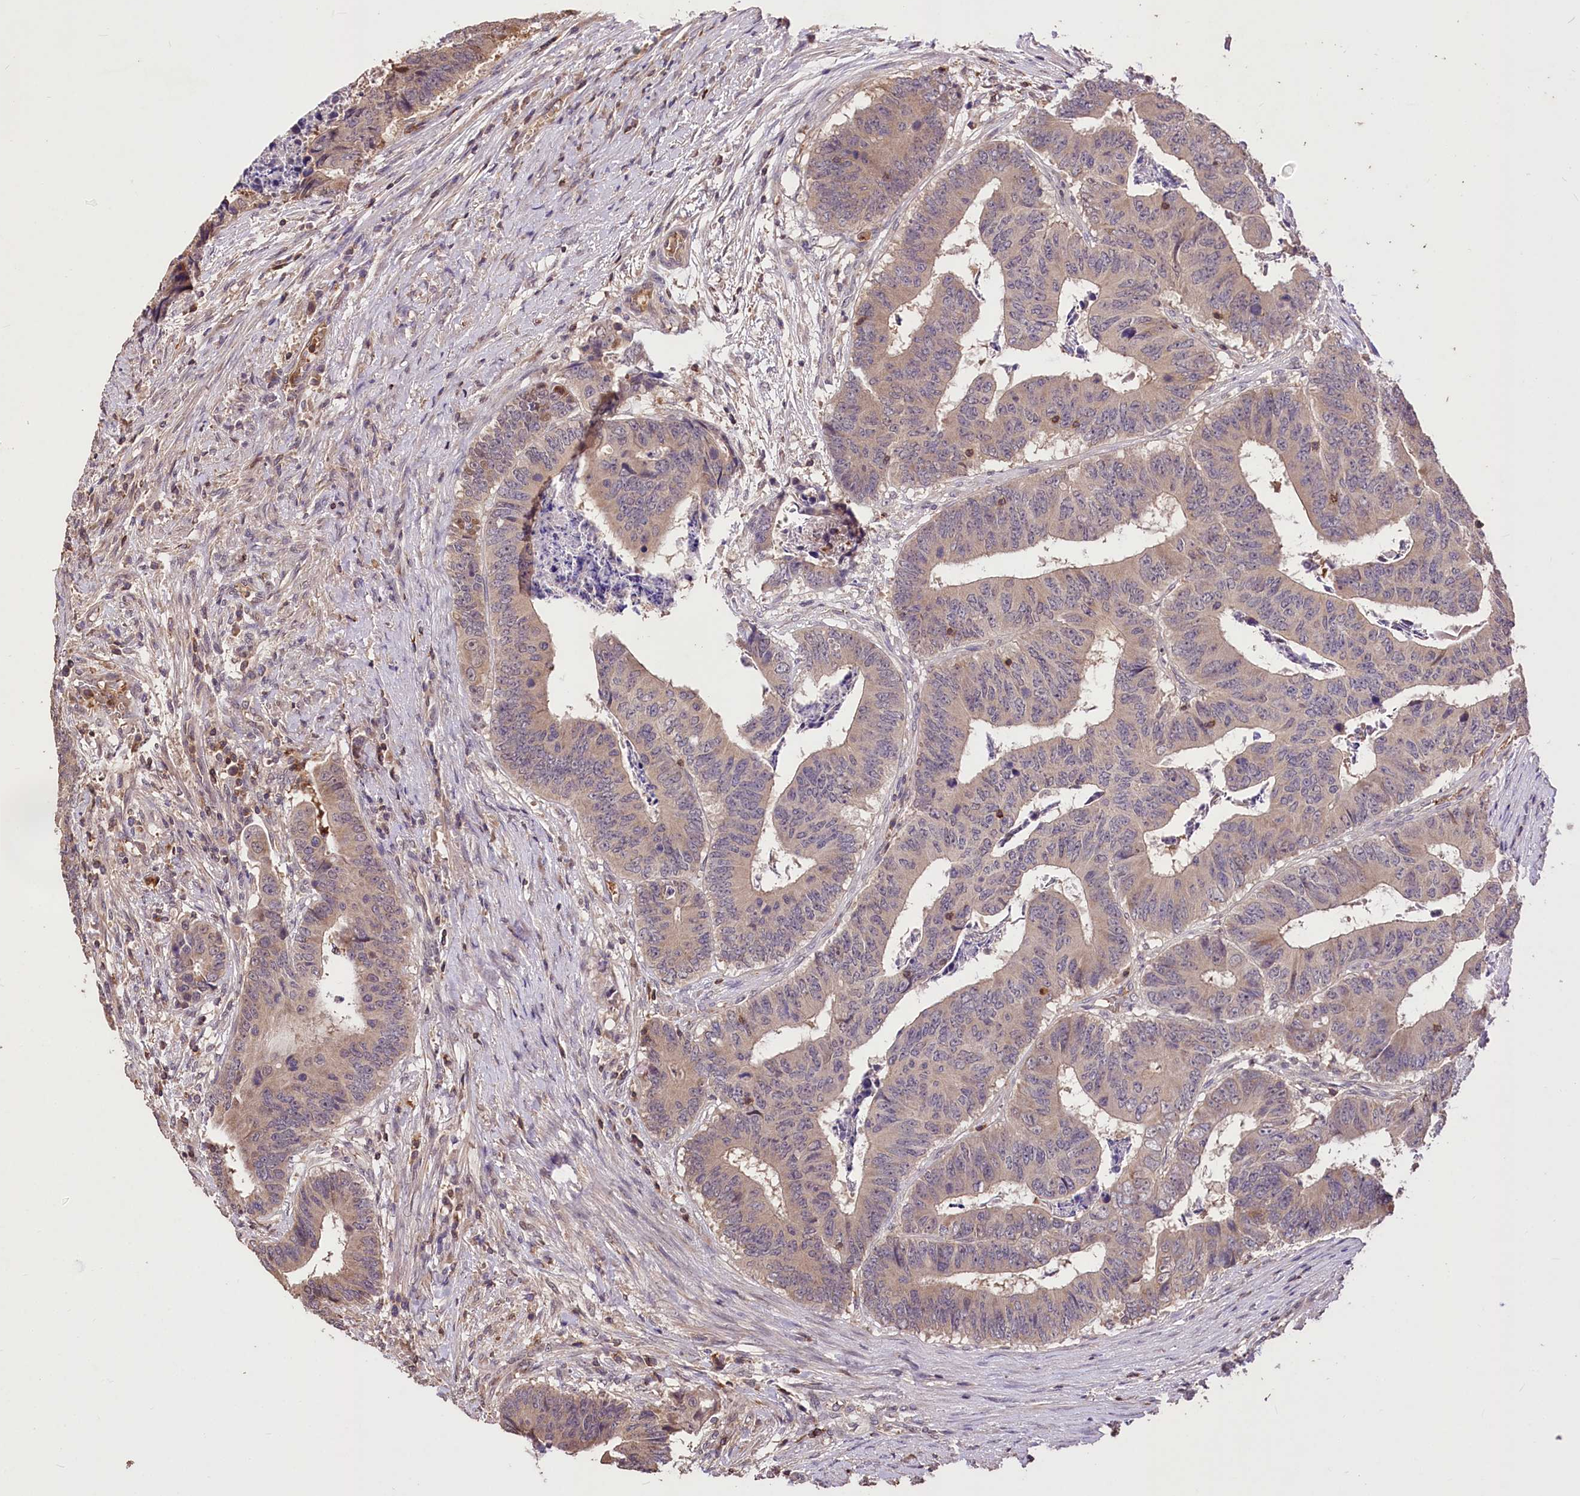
{"staining": {"intensity": "weak", "quantity": "<25%", "location": "cytoplasmic/membranous"}, "tissue": "colorectal cancer", "cell_type": "Tumor cells", "image_type": "cancer", "snomed": [{"axis": "morphology", "description": "Adenocarcinoma, NOS"}, {"axis": "topography", "description": "Rectum"}], "caption": "Image shows no significant protein staining in tumor cells of colorectal cancer (adenocarcinoma).", "gene": "SERGEF", "patient": {"sex": "male", "age": 84}}